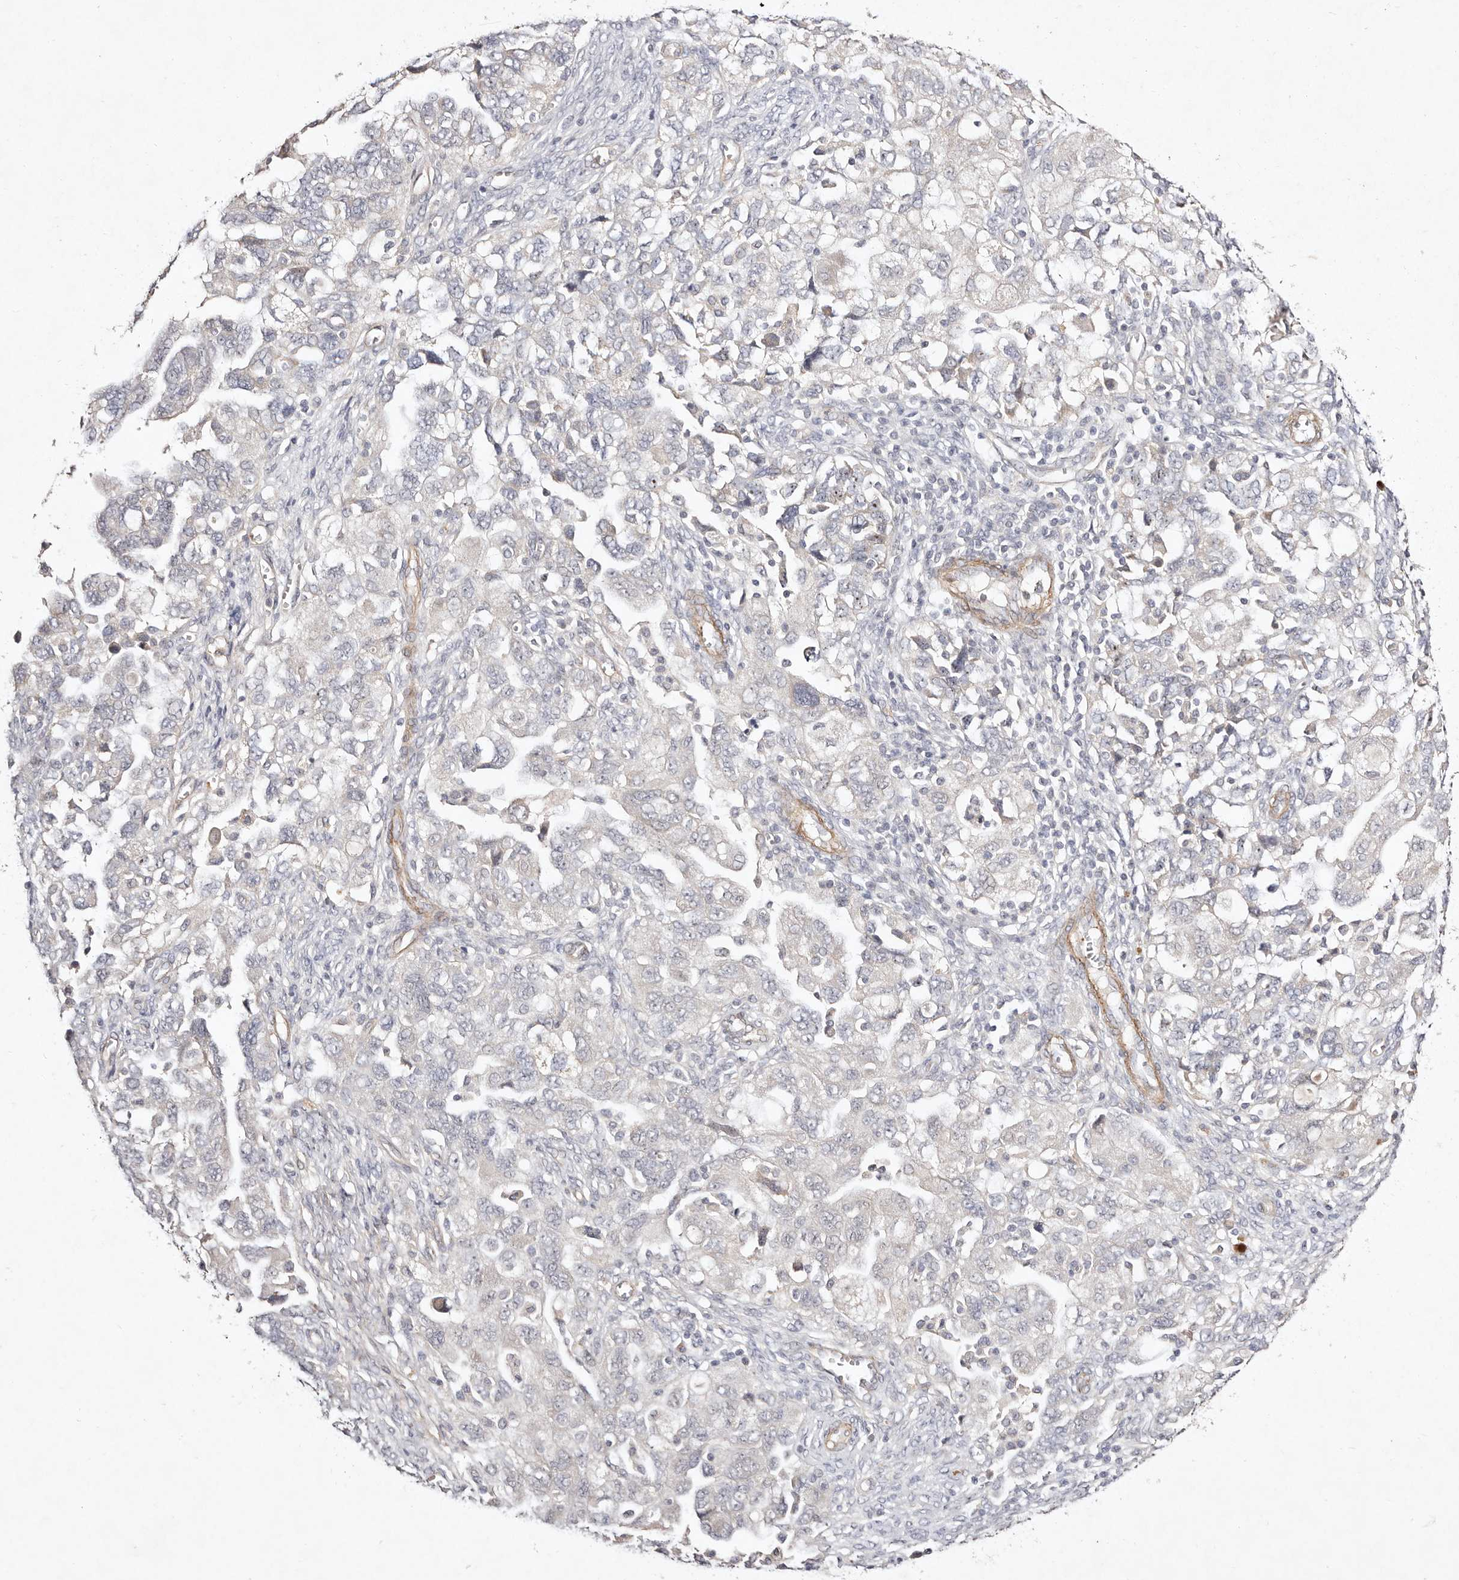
{"staining": {"intensity": "negative", "quantity": "none", "location": "none"}, "tissue": "ovarian cancer", "cell_type": "Tumor cells", "image_type": "cancer", "snomed": [{"axis": "morphology", "description": "Carcinoma, NOS"}, {"axis": "morphology", "description": "Cystadenocarcinoma, serous, NOS"}, {"axis": "topography", "description": "Ovary"}], "caption": "This is an IHC histopathology image of serous cystadenocarcinoma (ovarian). There is no expression in tumor cells.", "gene": "MTMR11", "patient": {"sex": "female", "age": 69}}